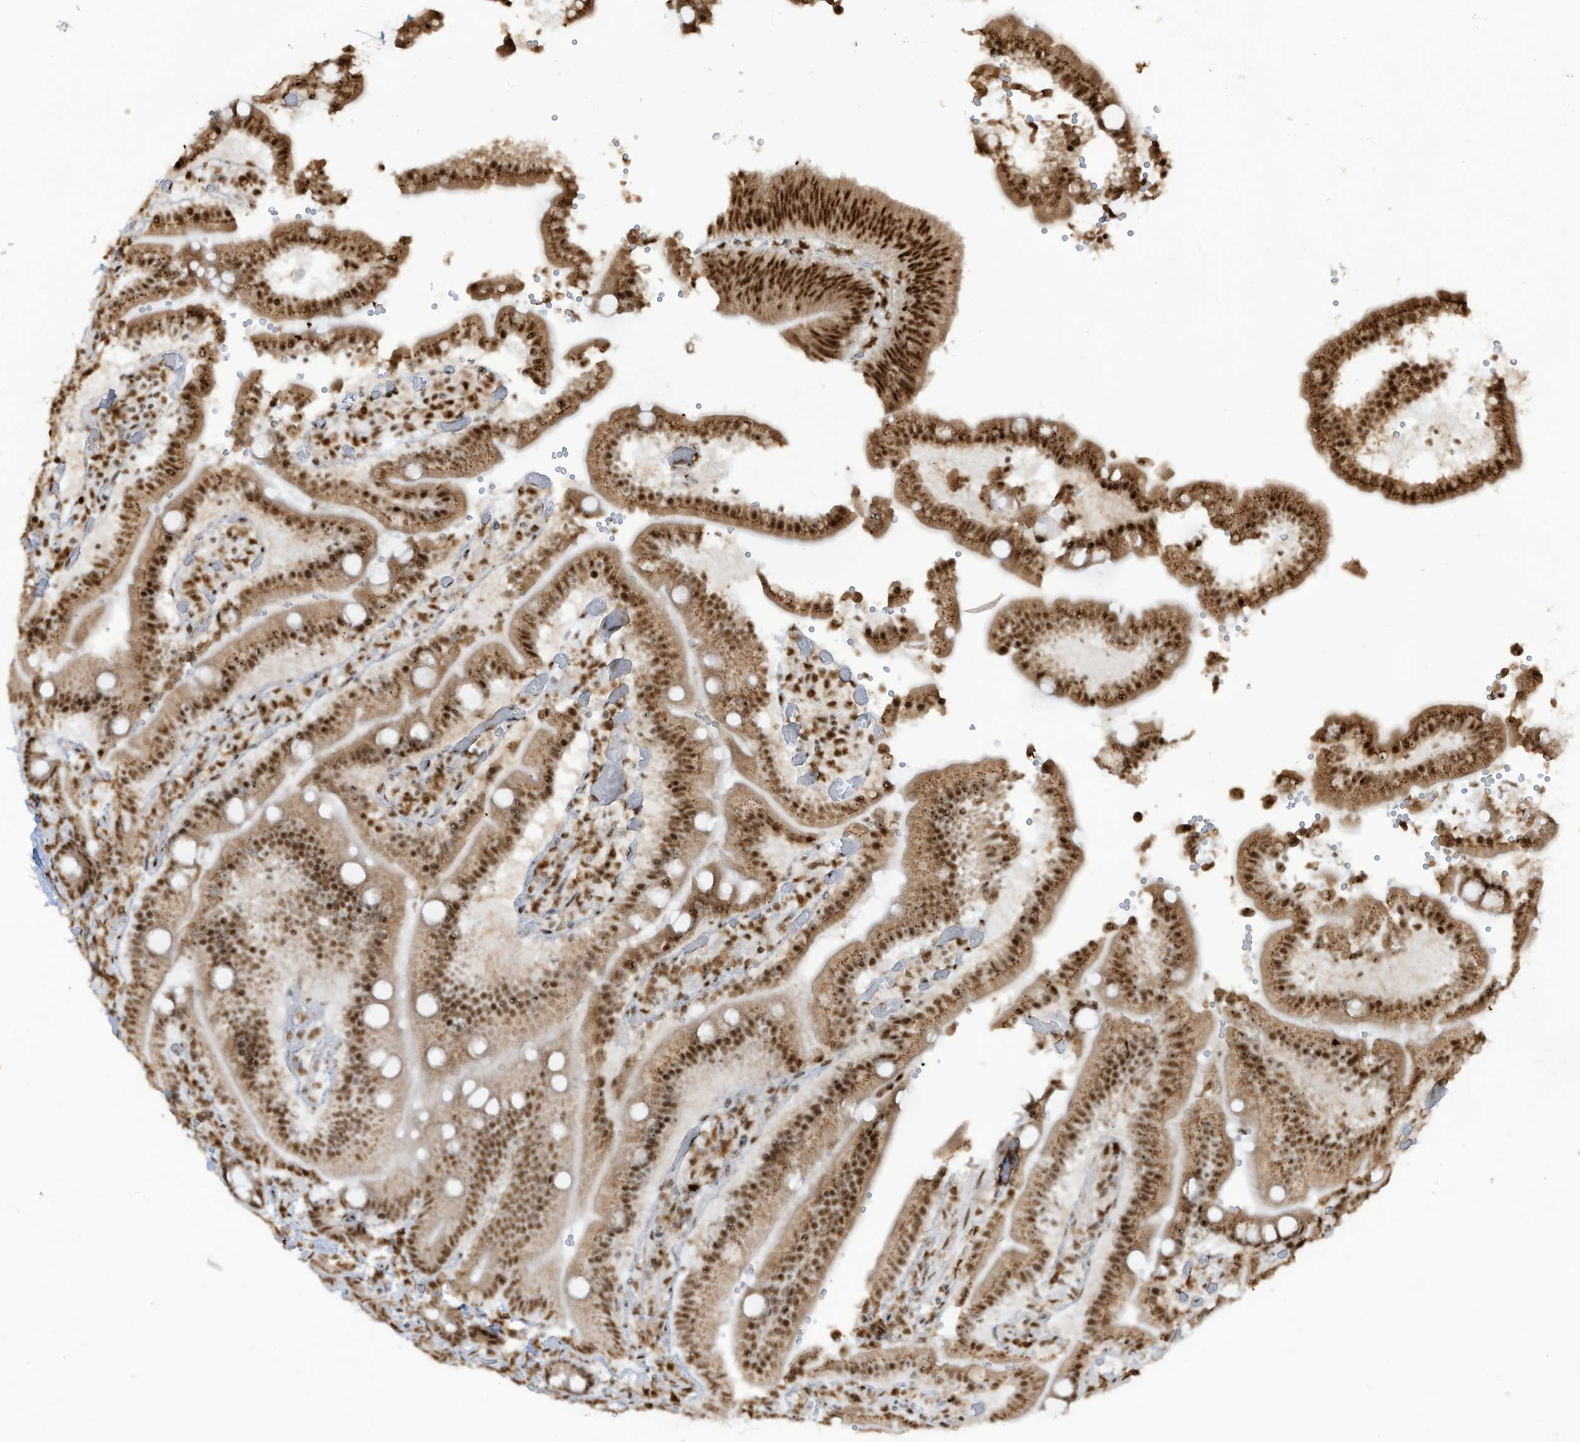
{"staining": {"intensity": "strong", "quantity": ">75%", "location": "cytoplasmic/membranous,nuclear"}, "tissue": "duodenum", "cell_type": "Glandular cells", "image_type": "normal", "snomed": [{"axis": "morphology", "description": "Normal tissue, NOS"}, {"axis": "topography", "description": "Duodenum"}], "caption": "Protein expression analysis of normal duodenum displays strong cytoplasmic/membranous,nuclear positivity in about >75% of glandular cells. Immunohistochemistry (ihc) stains the protein of interest in brown and the nuclei are stained blue.", "gene": "LBH", "patient": {"sex": "female", "age": 62}}